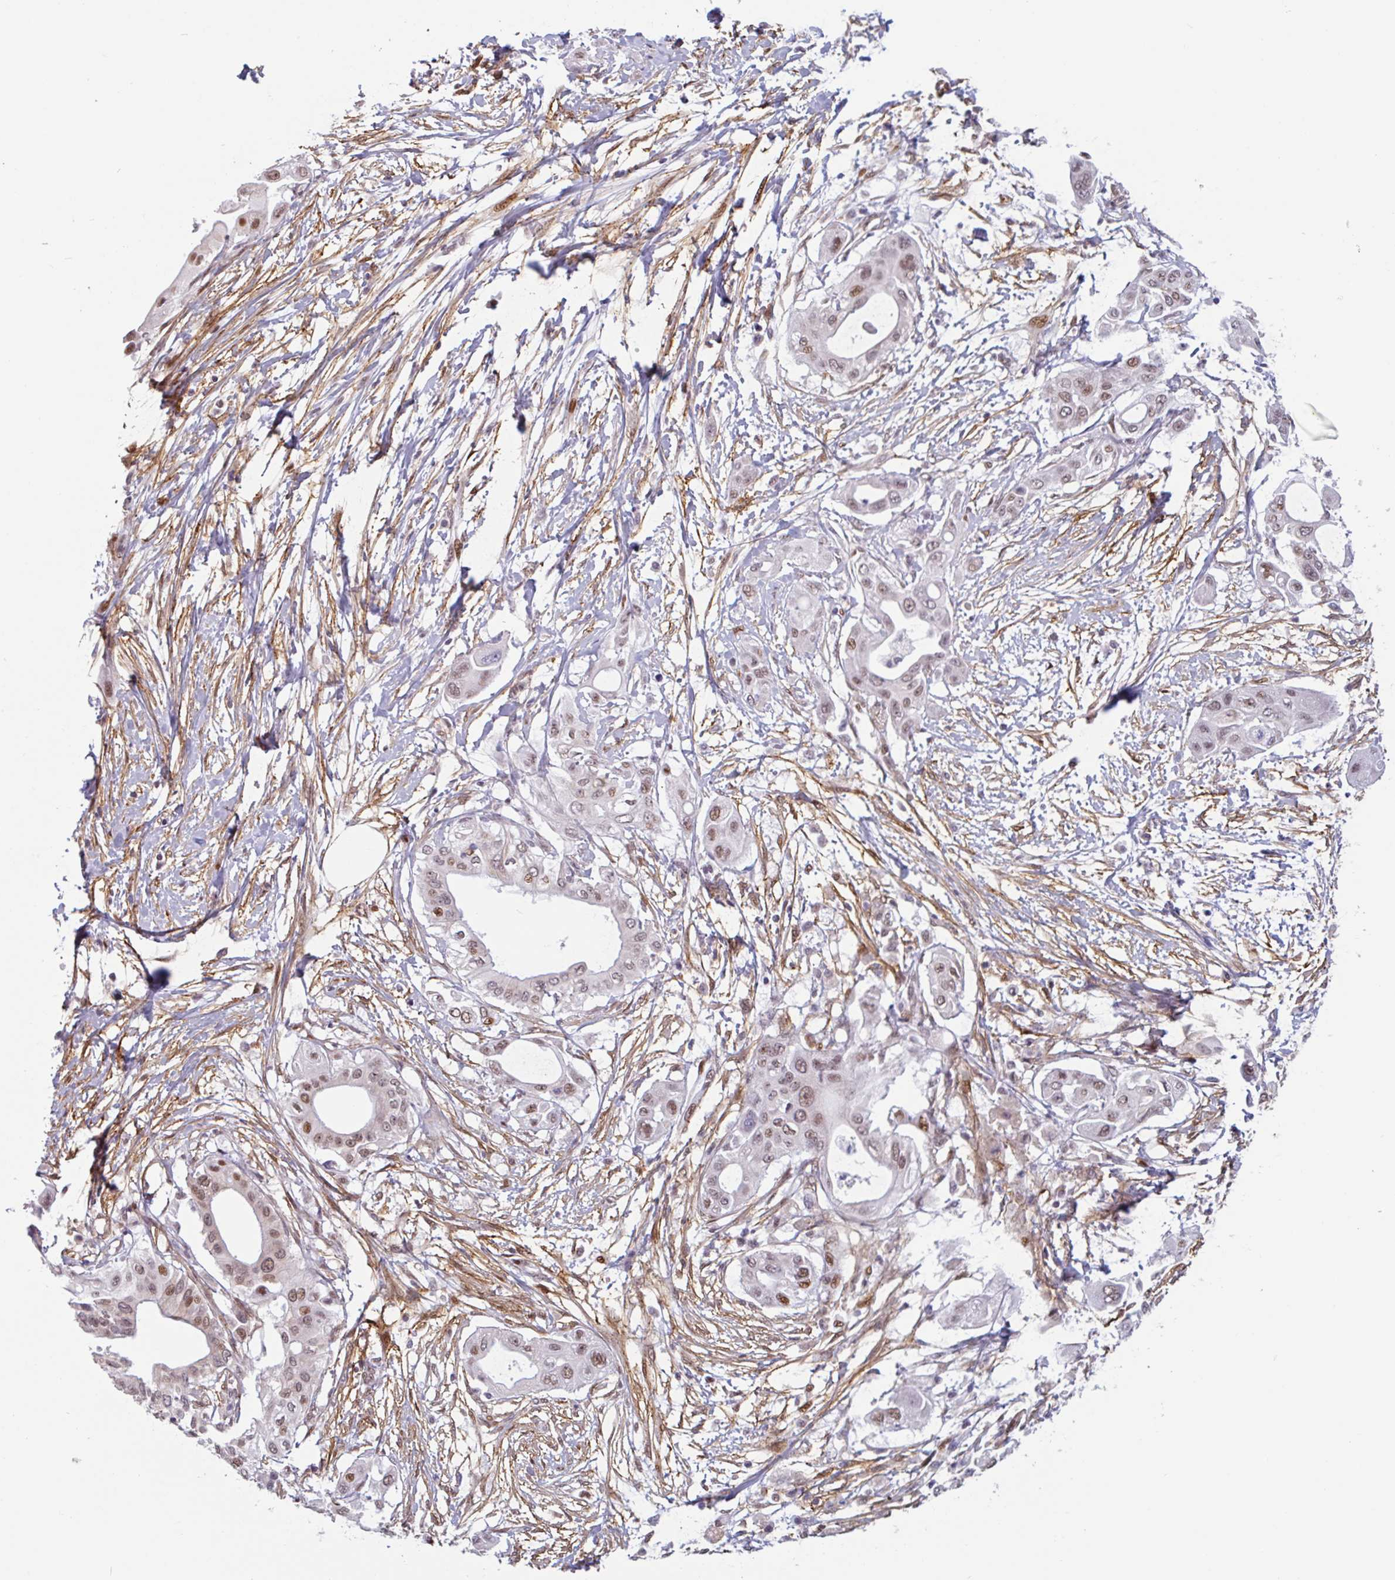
{"staining": {"intensity": "moderate", "quantity": ">75%", "location": "nuclear"}, "tissue": "pancreatic cancer", "cell_type": "Tumor cells", "image_type": "cancer", "snomed": [{"axis": "morphology", "description": "Adenocarcinoma, NOS"}, {"axis": "topography", "description": "Pancreas"}], "caption": "Protein expression analysis of human pancreatic cancer reveals moderate nuclear positivity in about >75% of tumor cells.", "gene": "TMEM119", "patient": {"sex": "male", "age": 68}}